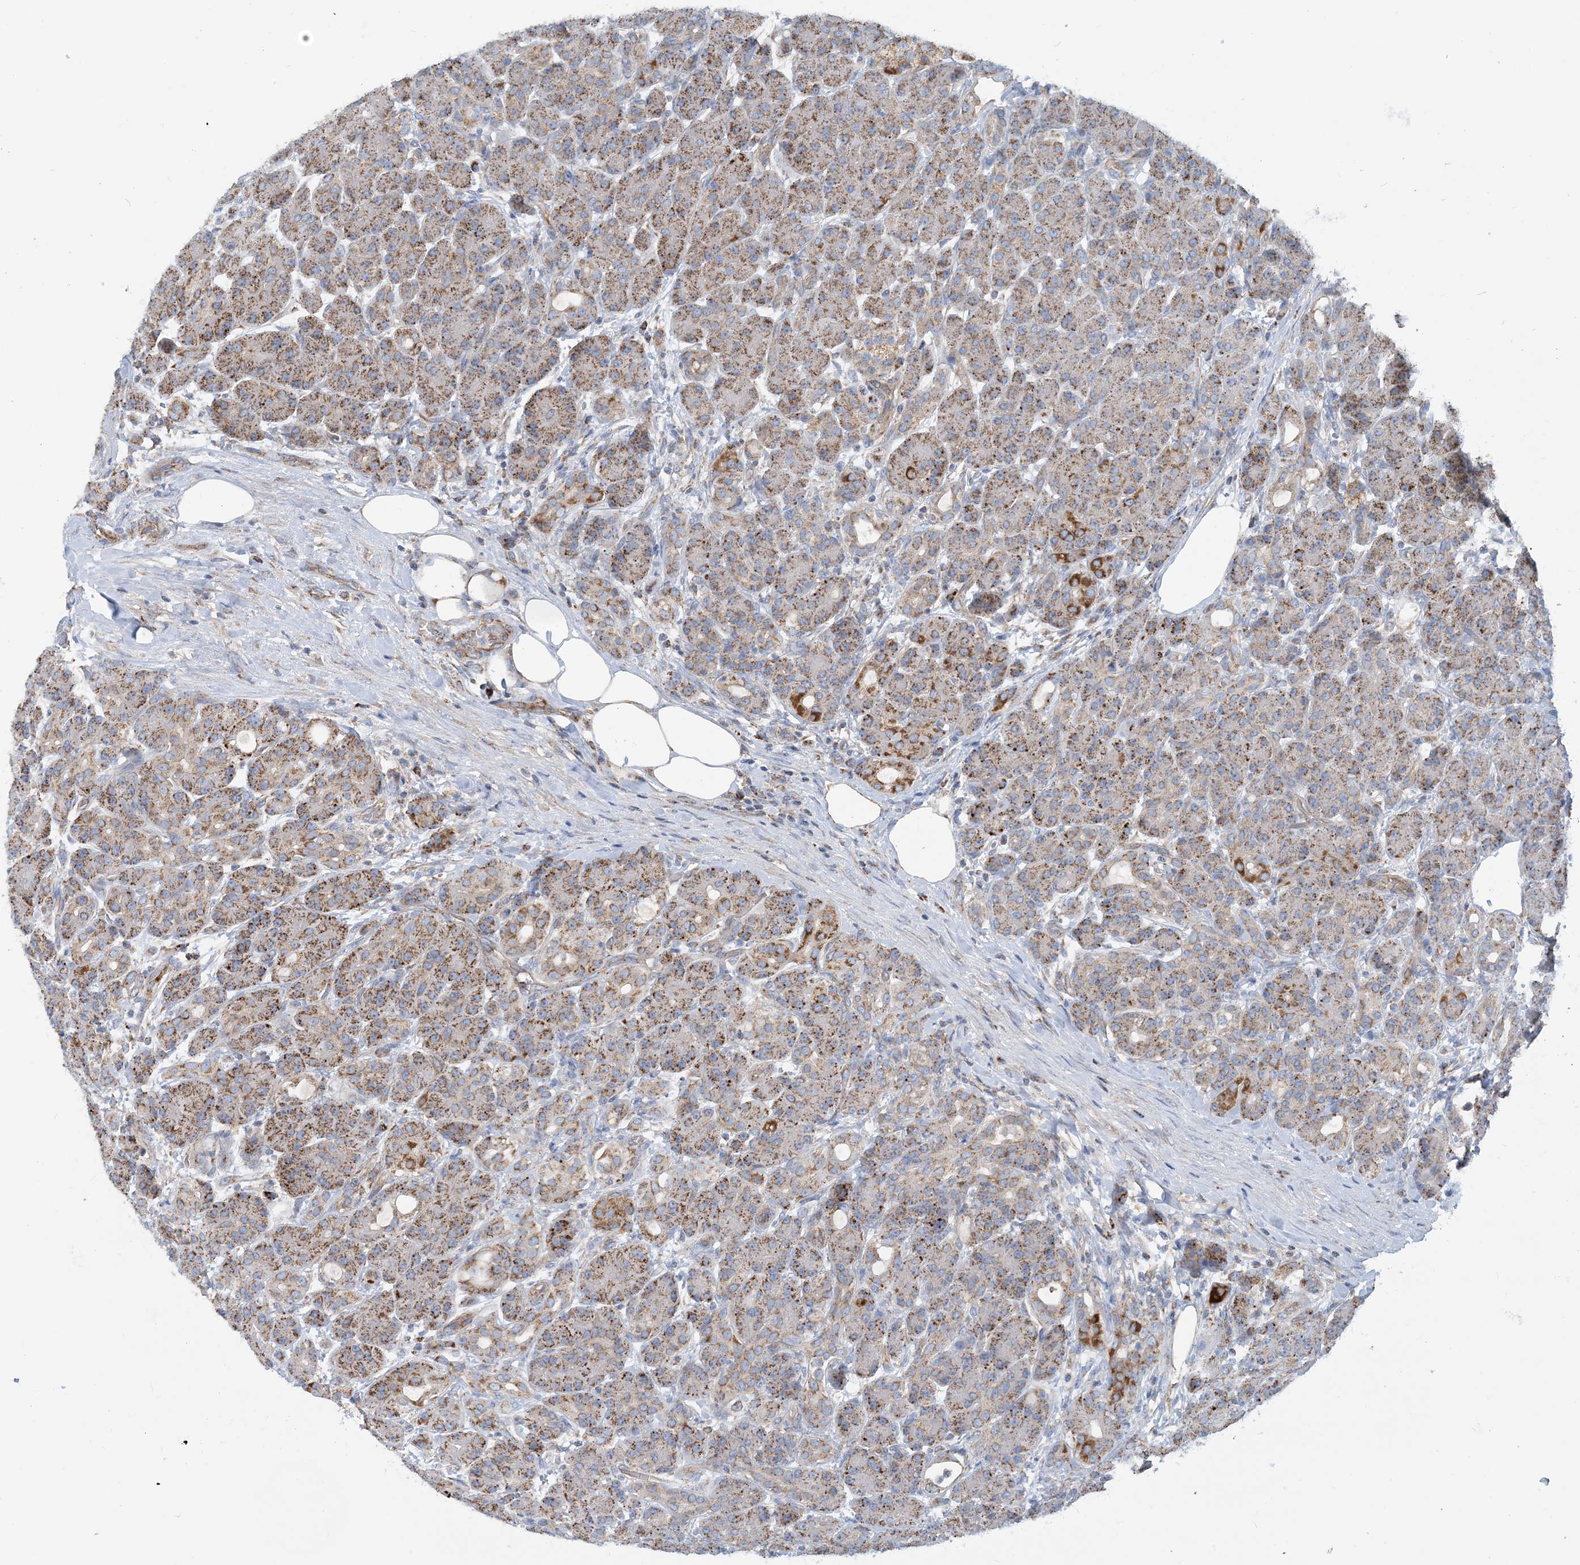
{"staining": {"intensity": "moderate", "quantity": ">75%", "location": "cytoplasmic/membranous"}, "tissue": "pancreas", "cell_type": "Exocrine glandular cells", "image_type": "normal", "snomed": [{"axis": "morphology", "description": "Normal tissue, NOS"}, {"axis": "topography", "description": "Pancreas"}], "caption": "IHC micrograph of benign pancreas stained for a protein (brown), which reveals medium levels of moderate cytoplasmic/membranous expression in approximately >75% of exocrine glandular cells.", "gene": "PHOSPHO2", "patient": {"sex": "male", "age": 63}}